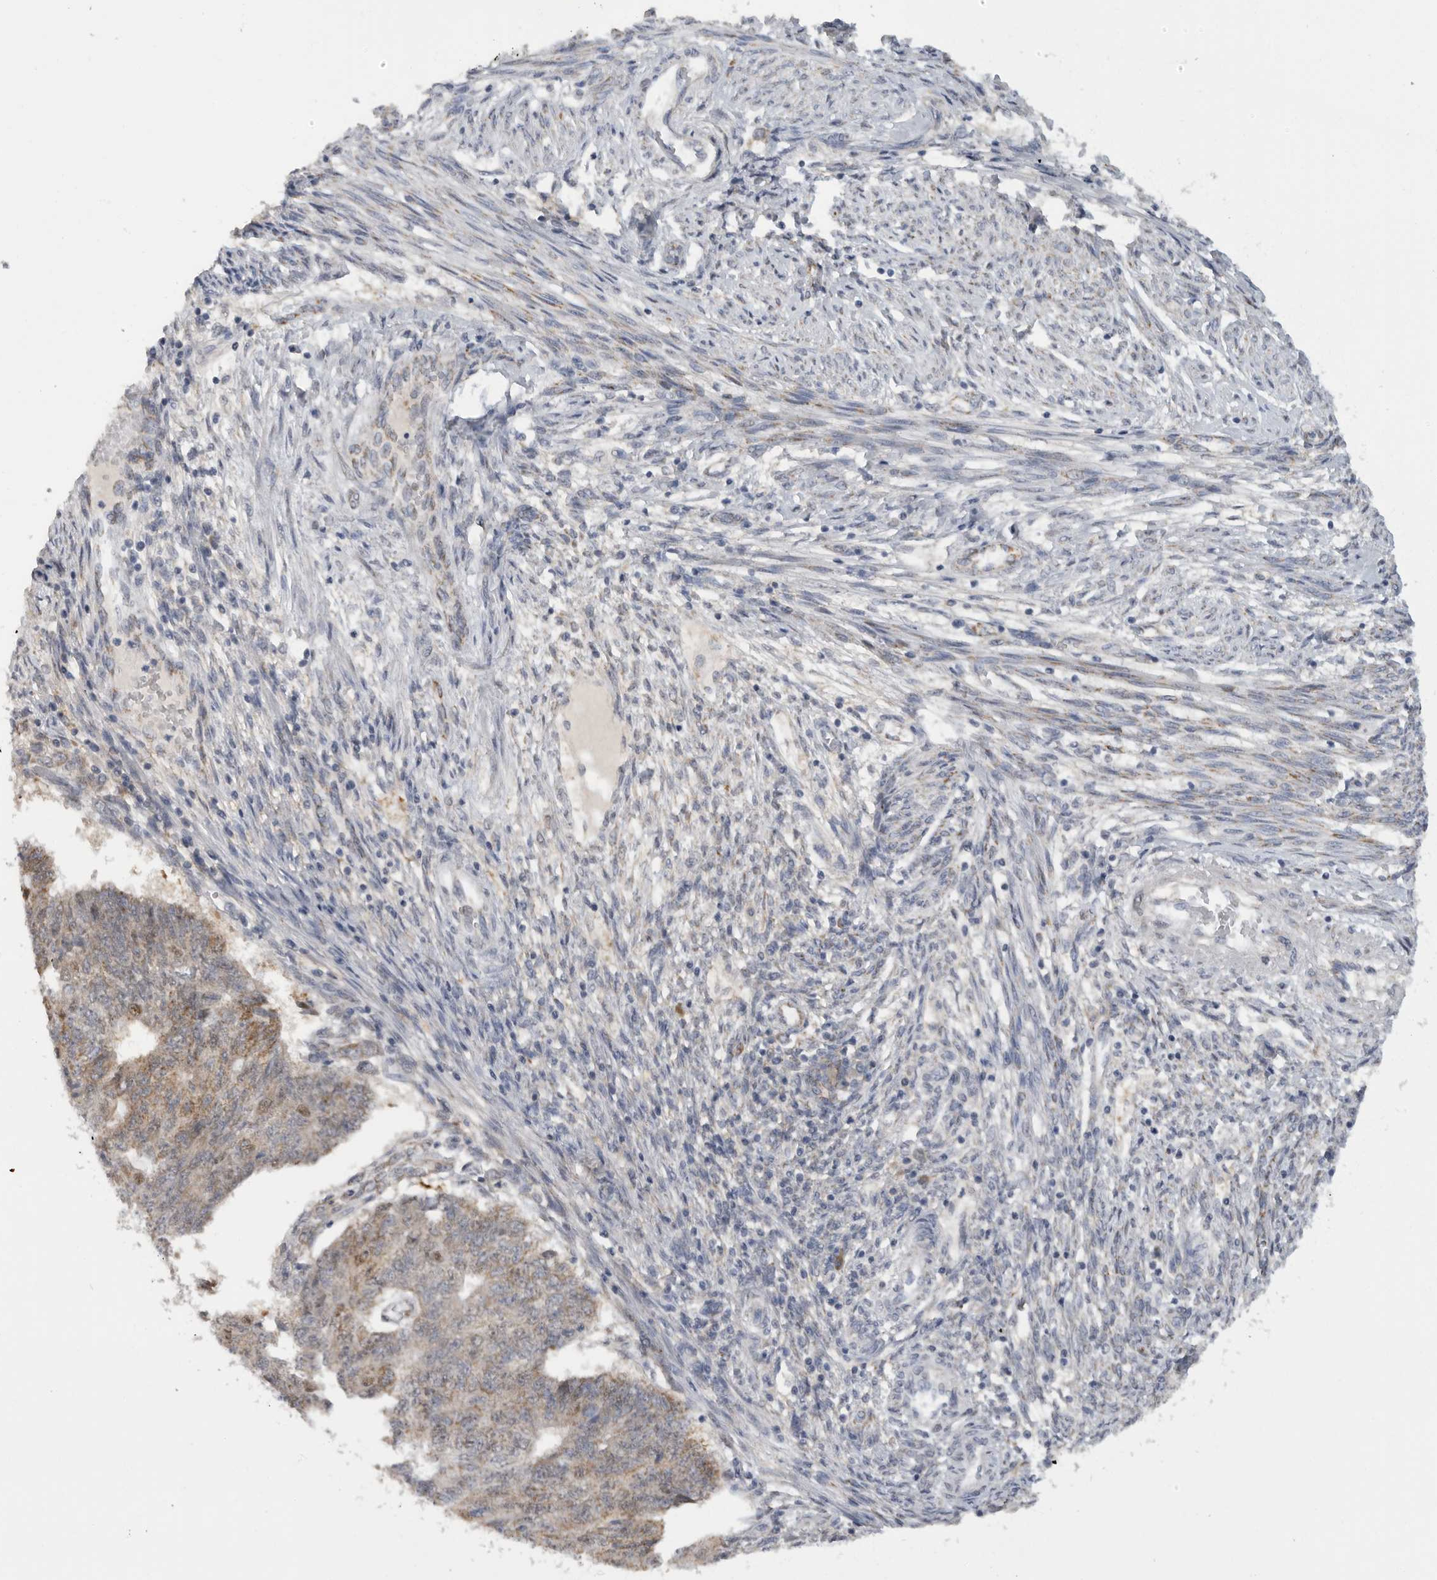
{"staining": {"intensity": "moderate", "quantity": "25%-75%", "location": "cytoplasmic/membranous,nuclear"}, "tissue": "endometrial cancer", "cell_type": "Tumor cells", "image_type": "cancer", "snomed": [{"axis": "morphology", "description": "Adenocarcinoma, NOS"}, {"axis": "topography", "description": "Endometrium"}], "caption": "Brown immunohistochemical staining in endometrial cancer (adenocarcinoma) demonstrates moderate cytoplasmic/membranous and nuclear expression in about 25%-75% of tumor cells.", "gene": "DYRK2", "patient": {"sex": "female", "age": 32}}